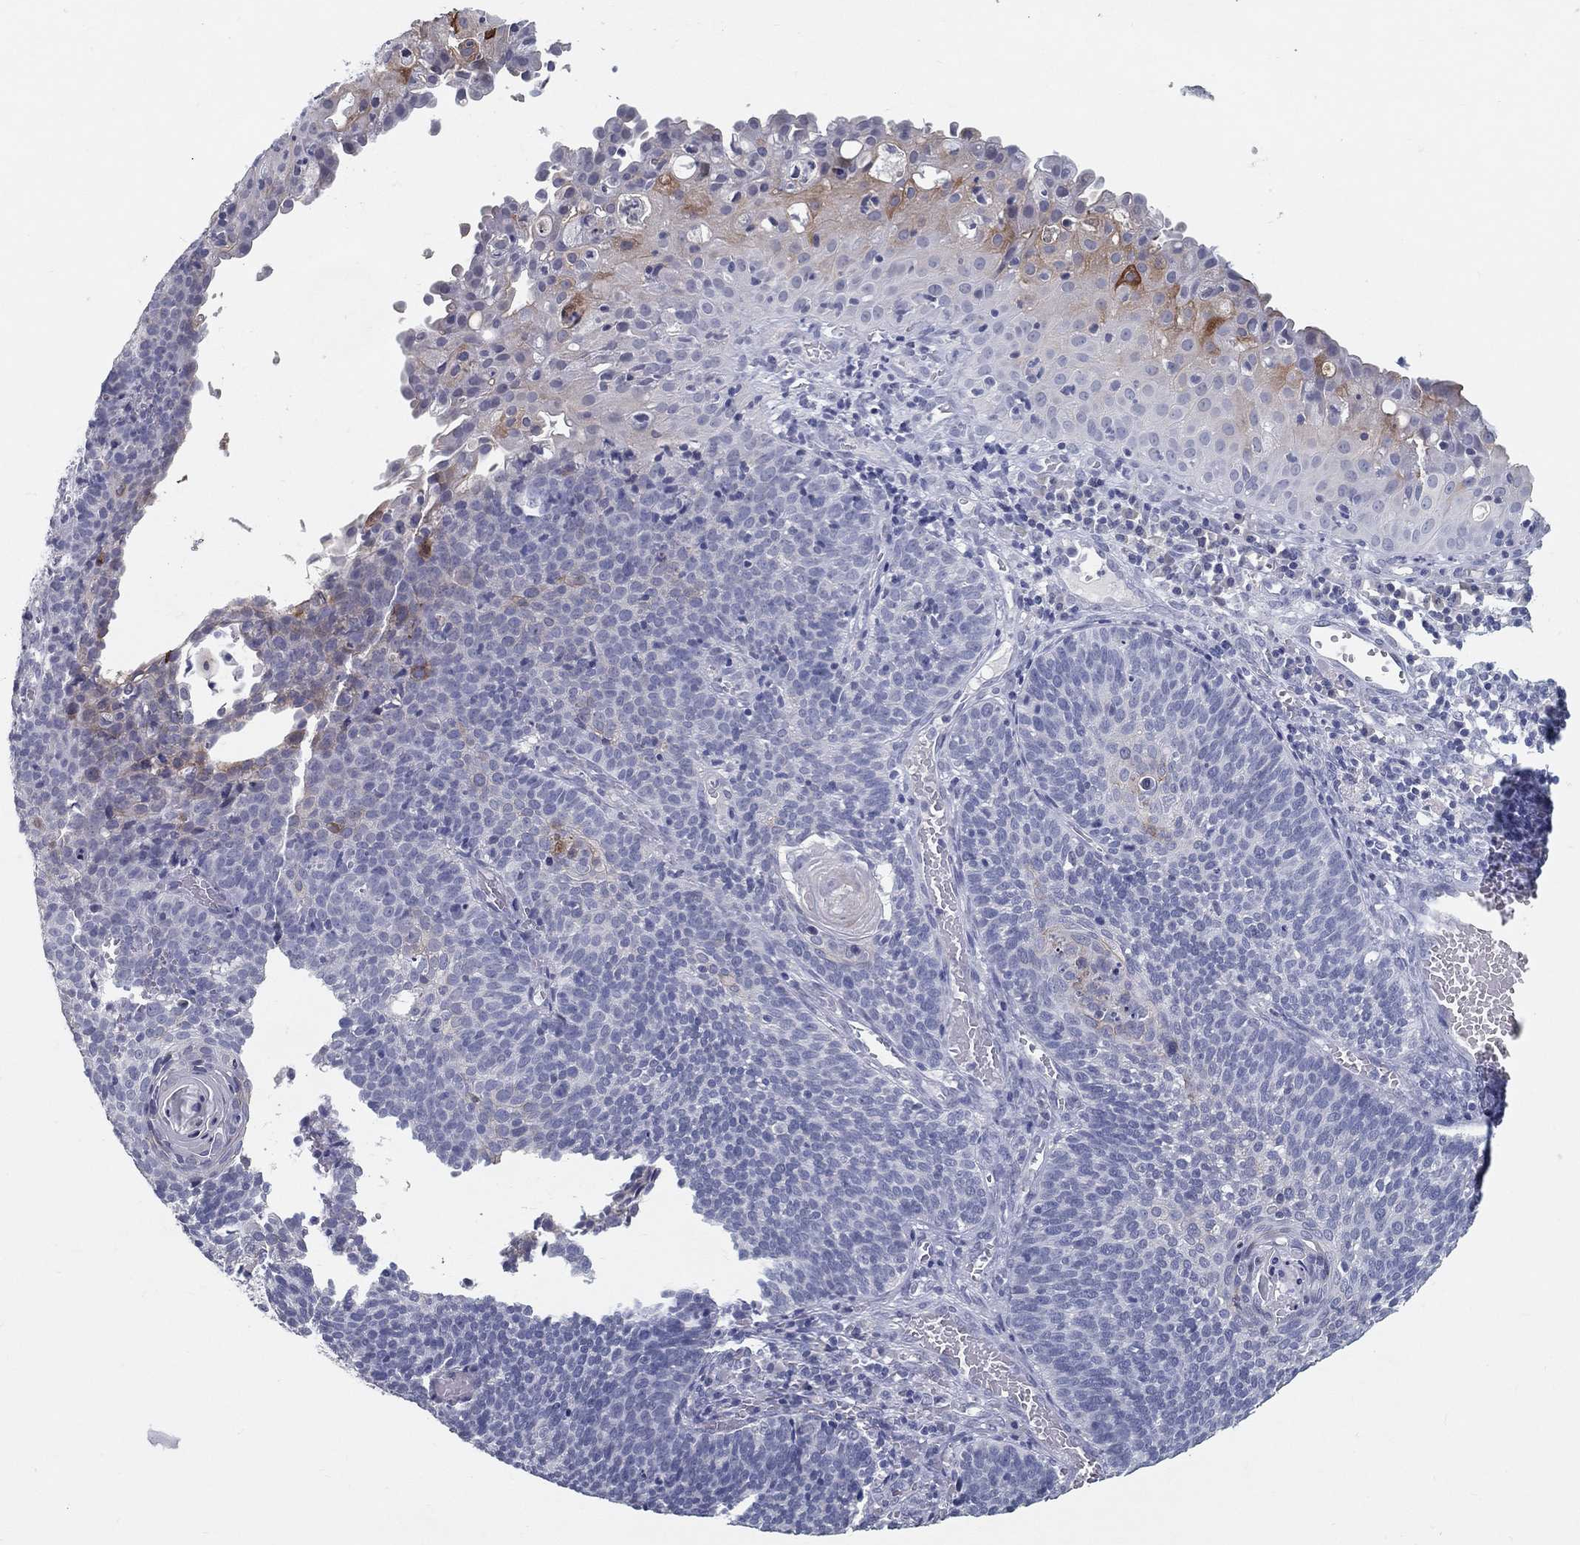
{"staining": {"intensity": "moderate", "quantity": "<25%", "location": "cytoplasmic/membranous"}, "tissue": "cervical cancer", "cell_type": "Tumor cells", "image_type": "cancer", "snomed": [{"axis": "morphology", "description": "Normal tissue, NOS"}, {"axis": "morphology", "description": "Squamous cell carcinoma, NOS"}, {"axis": "topography", "description": "Cervix"}], "caption": "Squamous cell carcinoma (cervical) stained with a protein marker exhibits moderate staining in tumor cells.", "gene": "ACE2", "patient": {"sex": "female", "age": 39}}